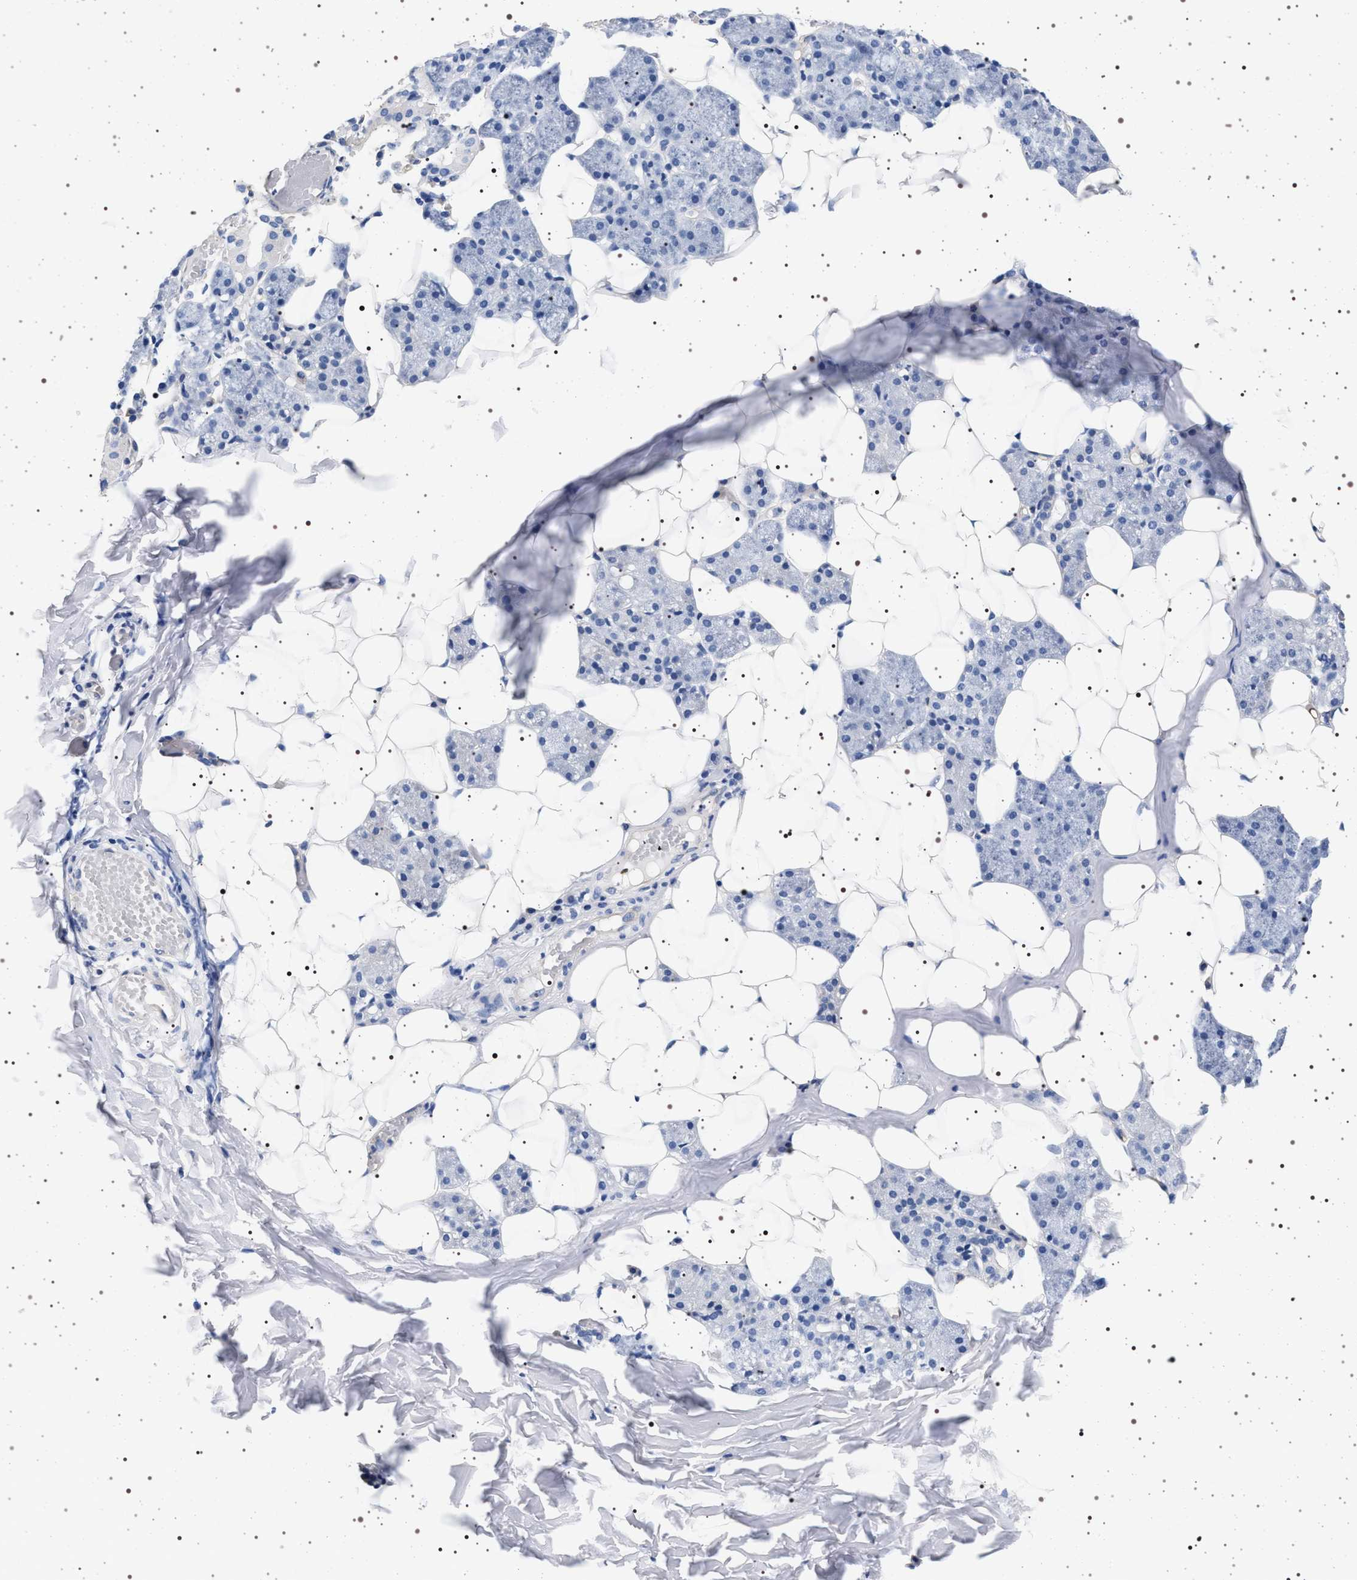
{"staining": {"intensity": "negative", "quantity": "none", "location": "none"}, "tissue": "salivary gland", "cell_type": "Glandular cells", "image_type": "normal", "snomed": [{"axis": "morphology", "description": "Normal tissue, NOS"}, {"axis": "topography", "description": "Salivary gland"}], "caption": "Immunohistochemistry (IHC) of unremarkable salivary gland shows no expression in glandular cells.", "gene": "HSD17B1", "patient": {"sex": "female", "age": 33}}